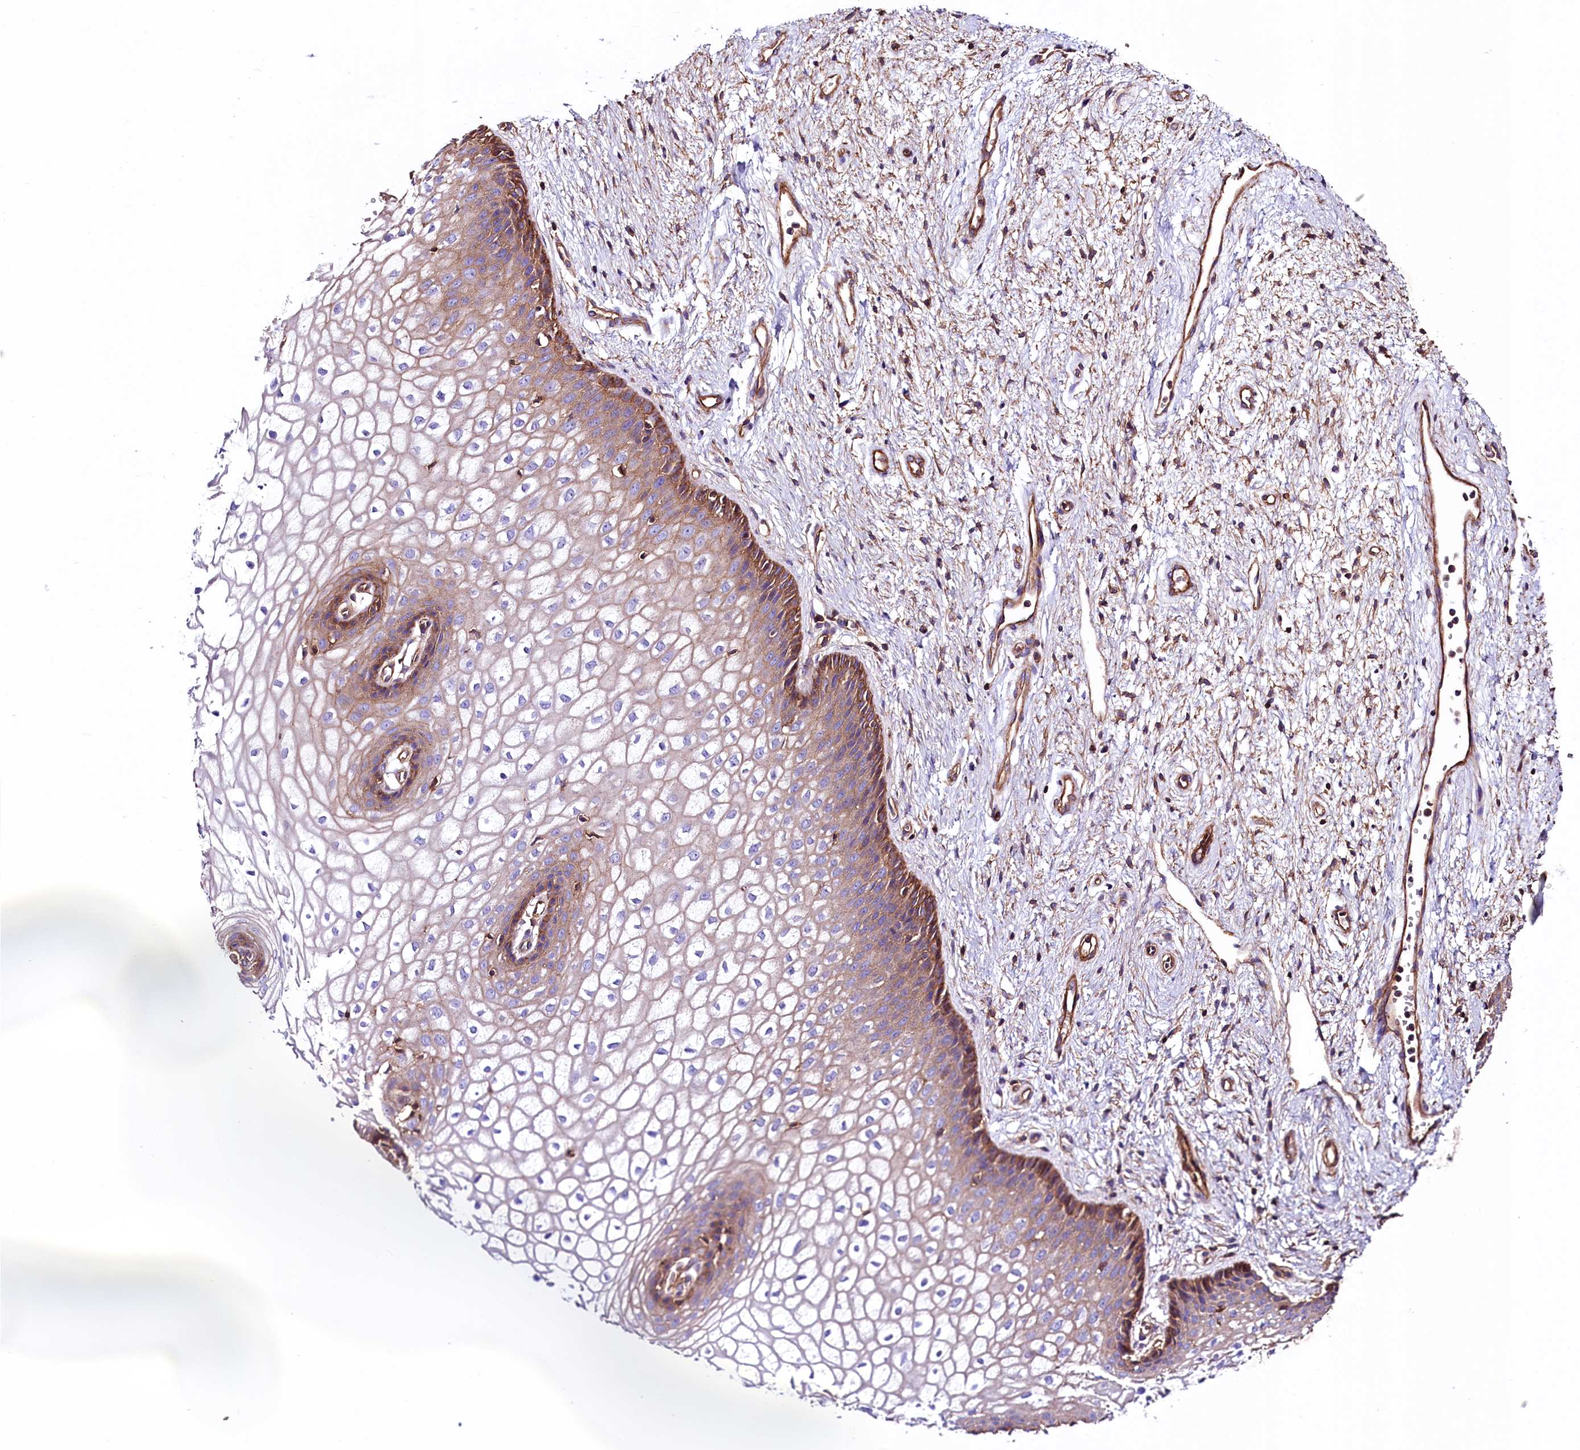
{"staining": {"intensity": "moderate", "quantity": "25%-75%", "location": "cytoplasmic/membranous"}, "tissue": "vagina", "cell_type": "Squamous epithelial cells", "image_type": "normal", "snomed": [{"axis": "morphology", "description": "Normal tissue, NOS"}, {"axis": "topography", "description": "Vagina"}], "caption": "The micrograph demonstrates staining of normal vagina, revealing moderate cytoplasmic/membranous protein expression (brown color) within squamous epithelial cells. (DAB = brown stain, brightfield microscopy at high magnification).", "gene": "ATP2B4", "patient": {"sex": "female", "age": 34}}